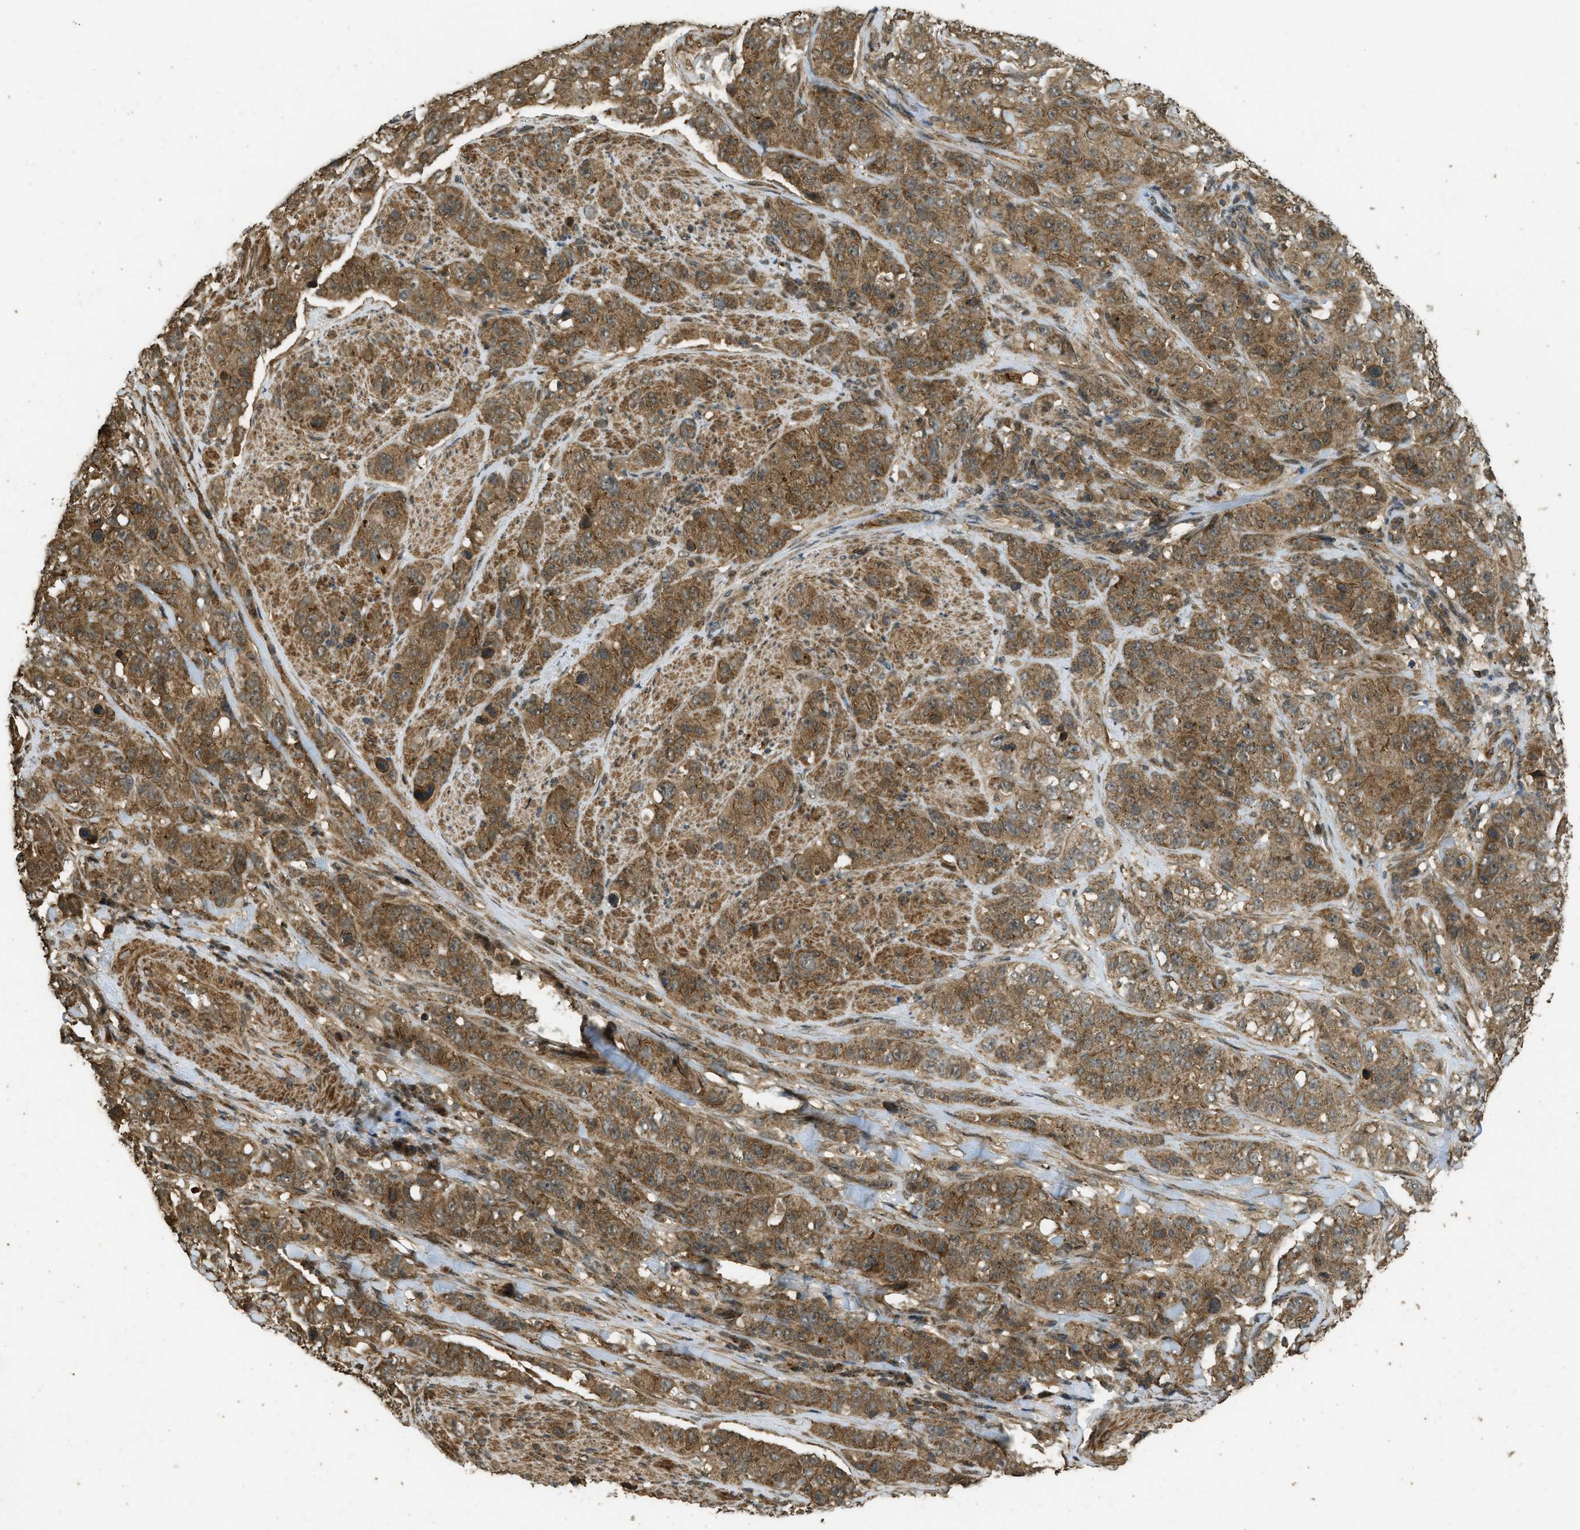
{"staining": {"intensity": "moderate", "quantity": ">75%", "location": "cytoplasmic/membranous"}, "tissue": "stomach cancer", "cell_type": "Tumor cells", "image_type": "cancer", "snomed": [{"axis": "morphology", "description": "Adenocarcinoma, NOS"}, {"axis": "topography", "description": "Stomach"}], "caption": "Stomach cancer (adenocarcinoma) stained with immunohistochemistry exhibits moderate cytoplasmic/membranous positivity in approximately >75% of tumor cells.", "gene": "CTPS1", "patient": {"sex": "male", "age": 48}}